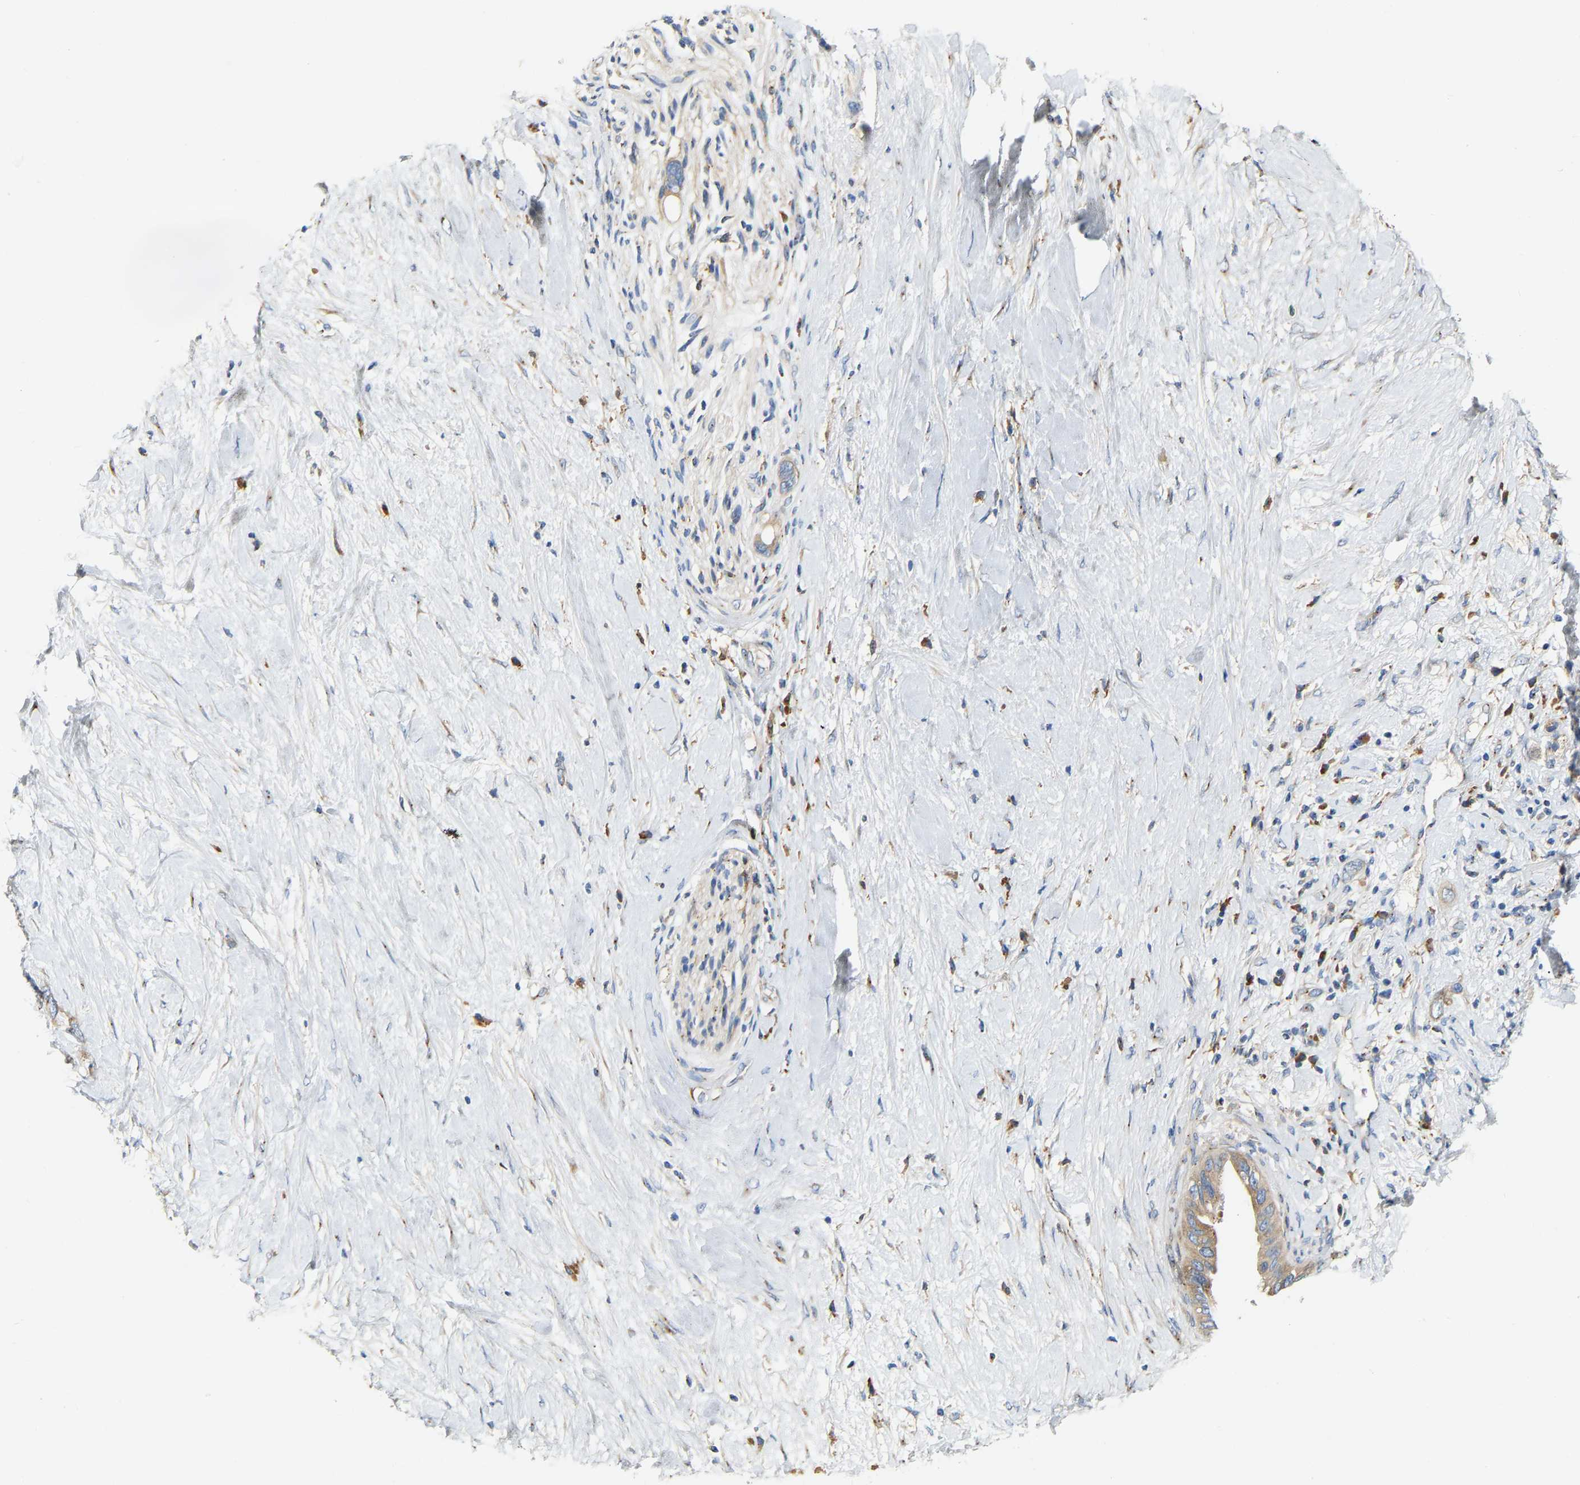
{"staining": {"intensity": "weak", "quantity": ">75%", "location": "cytoplasmic/membranous"}, "tissue": "pancreatic cancer", "cell_type": "Tumor cells", "image_type": "cancer", "snomed": [{"axis": "morphology", "description": "Adenocarcinoma, NOS"}, {"axis": "topography", "description": "Pancreas"}], "caption": "Weak cytoplasmic/membranous staining is identified in approximately >75% of tumor cells in pancreatic adenocarcinoma. Nuclei are stained in blue.", "gene": "PCNT", "patient": {"sex": "female", "age": 56}}